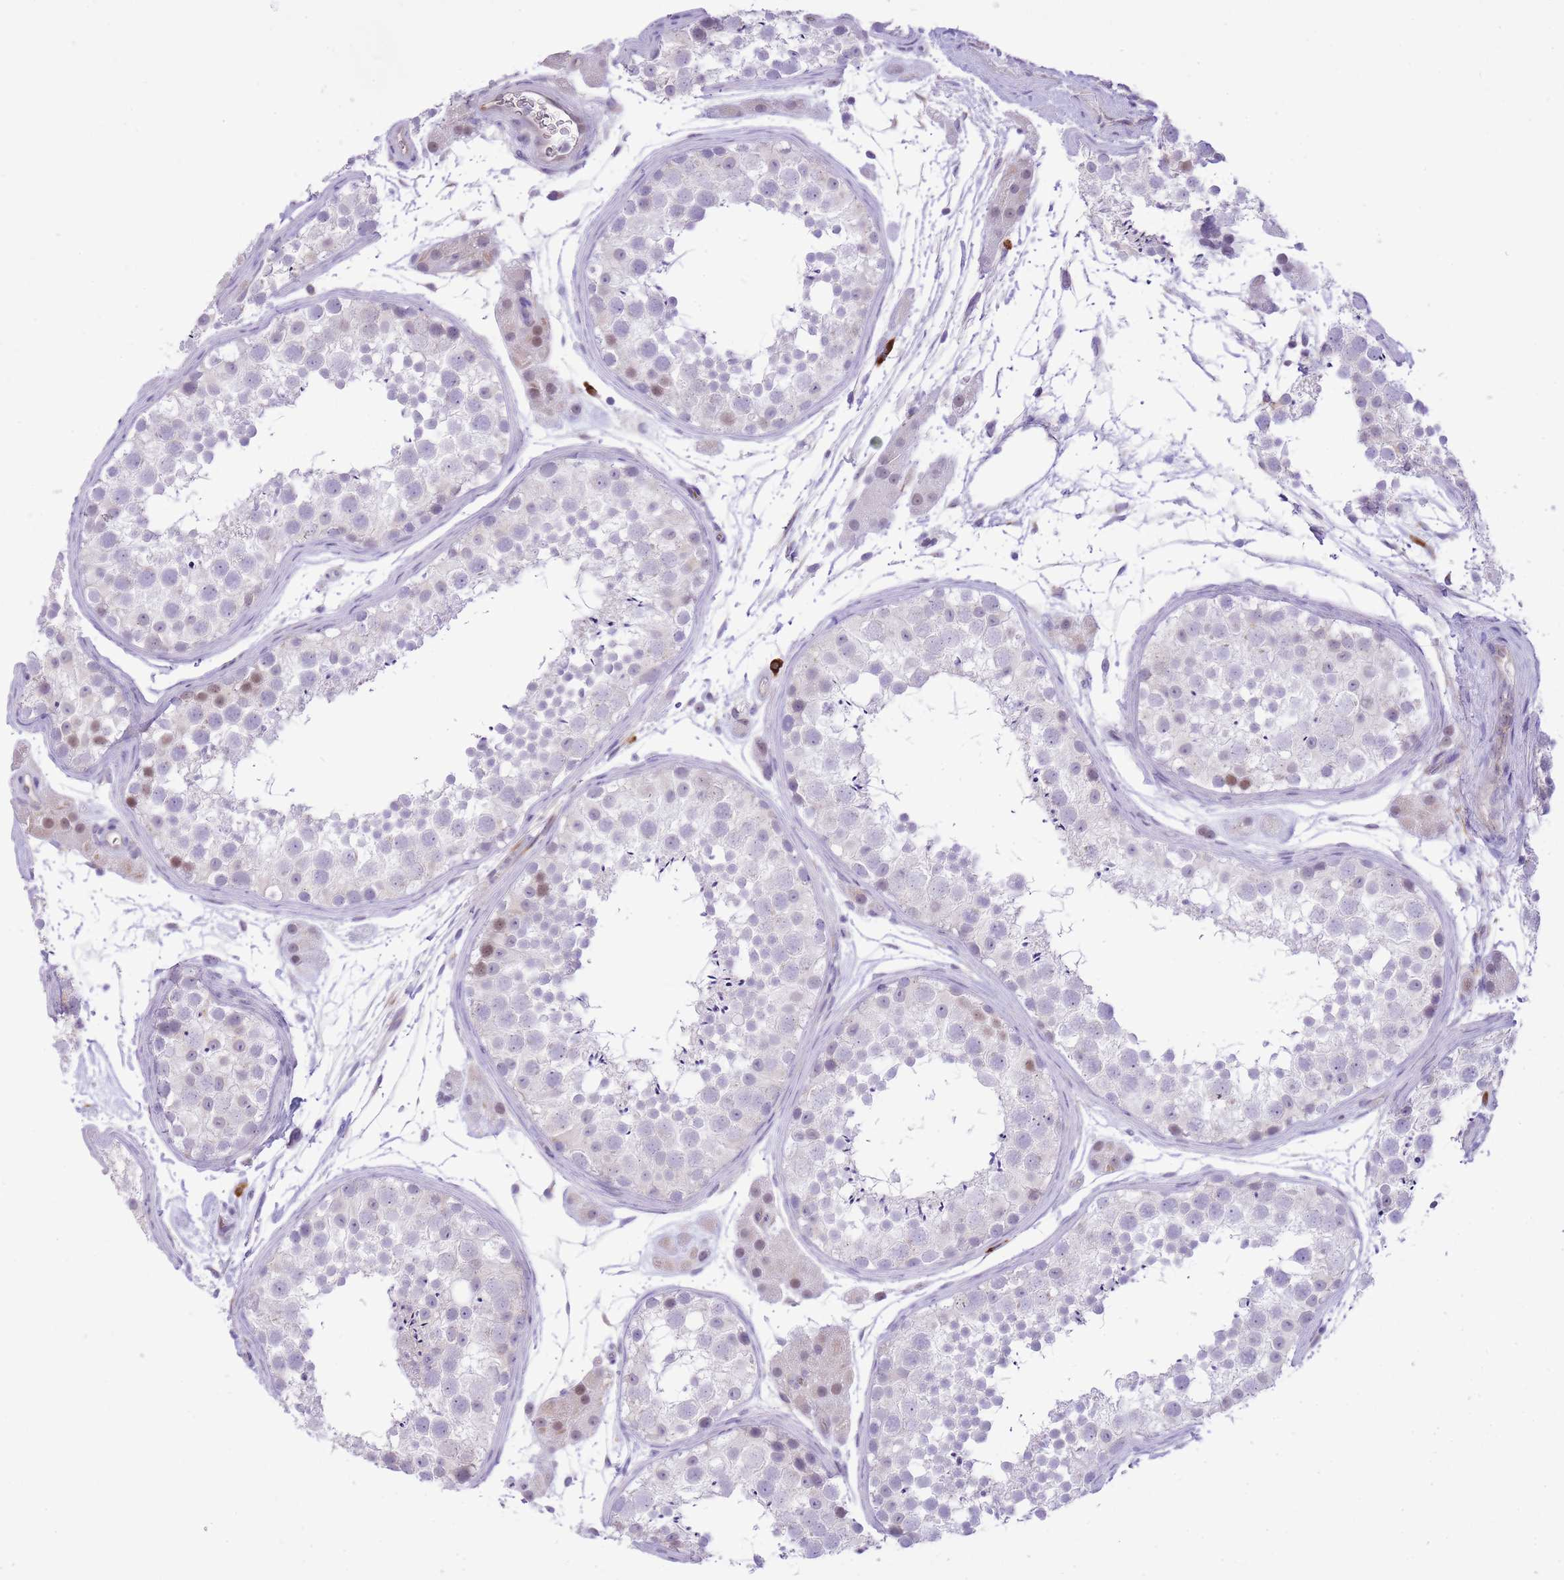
{"staining": {"intensity": "moderate", "quantity": "<25%", "location": "cytoplasmic/membranous,nuclear"}, "tissue": "testis", "cell_type": "Cells in seminiferous ducts", "image_type": "normal", "snomed": [{"axis": "morphology", "description": "Normal tissue, NOS"}, {"axis": "topography", "description": "Testis"}], "caption": "Protein expression by IHC displays moderate cytoplasmic/membranous,nuclear expression in about <25% of cells in seminiferous ducts in unremarkable testis.", "gene": "MEIOSIN", "patient": {"sex": "male", "age": 41}}